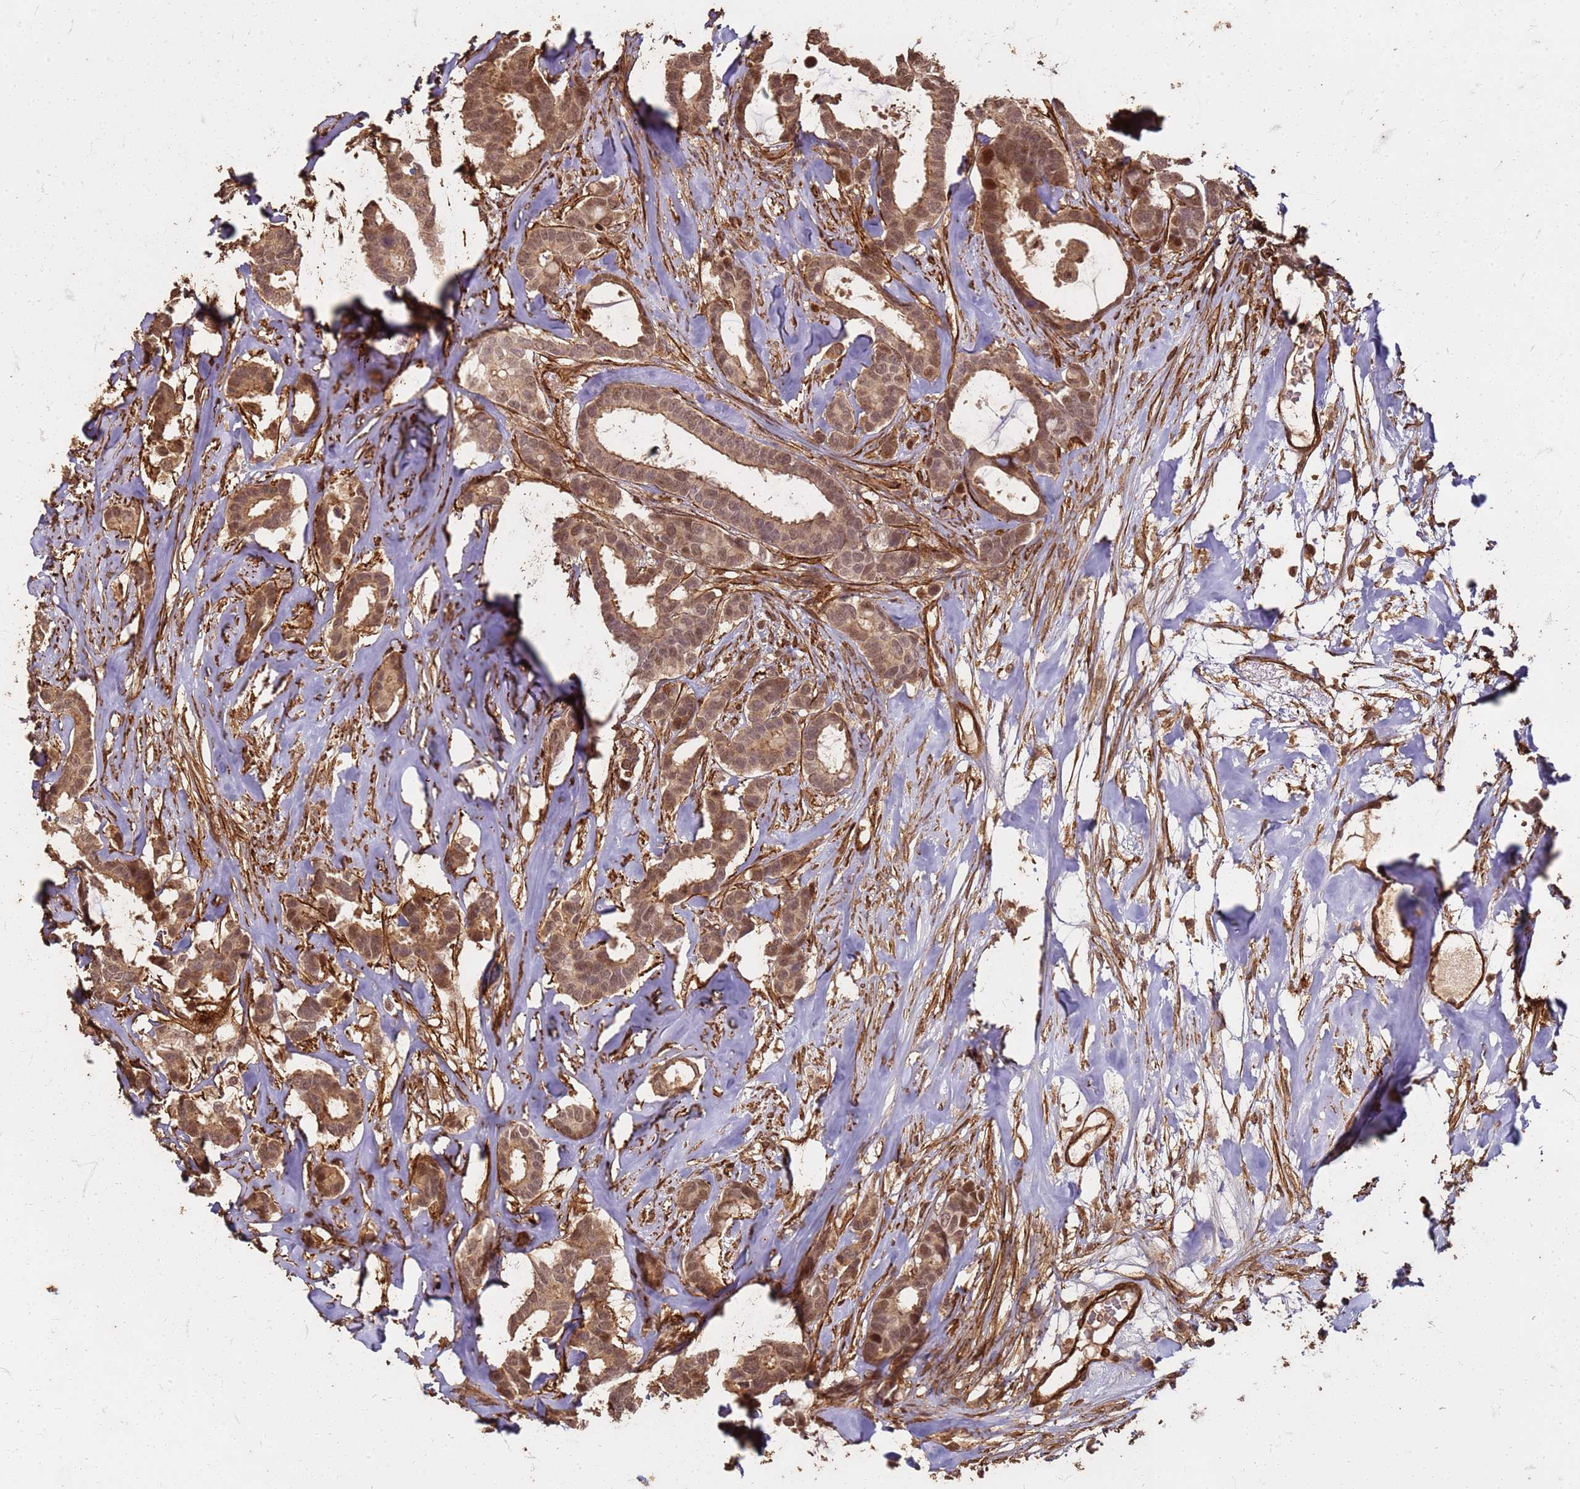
{"staining": {"intensity": "moderate", "quantity": ">75%", "location": "cytoplasmic/membranous,nuclear"}, "tissue": "breast cancer", "cell_type": "Tumor cells", "image_type": "cancer", "snomed": [{"axis": "morphology", "description": "Duct carcinoma"}, {"axis": "topography", "description": "Breast"}], "caption": "Protein analysis of breast cancer (intraductal carcinoma) tissue exhibits moderate cytoplasmic/membranous and nuclear expression in approximately >75% of tumor cells.", "gene": "KIF26A", "patient": {"sex": "female", "age": 87}}